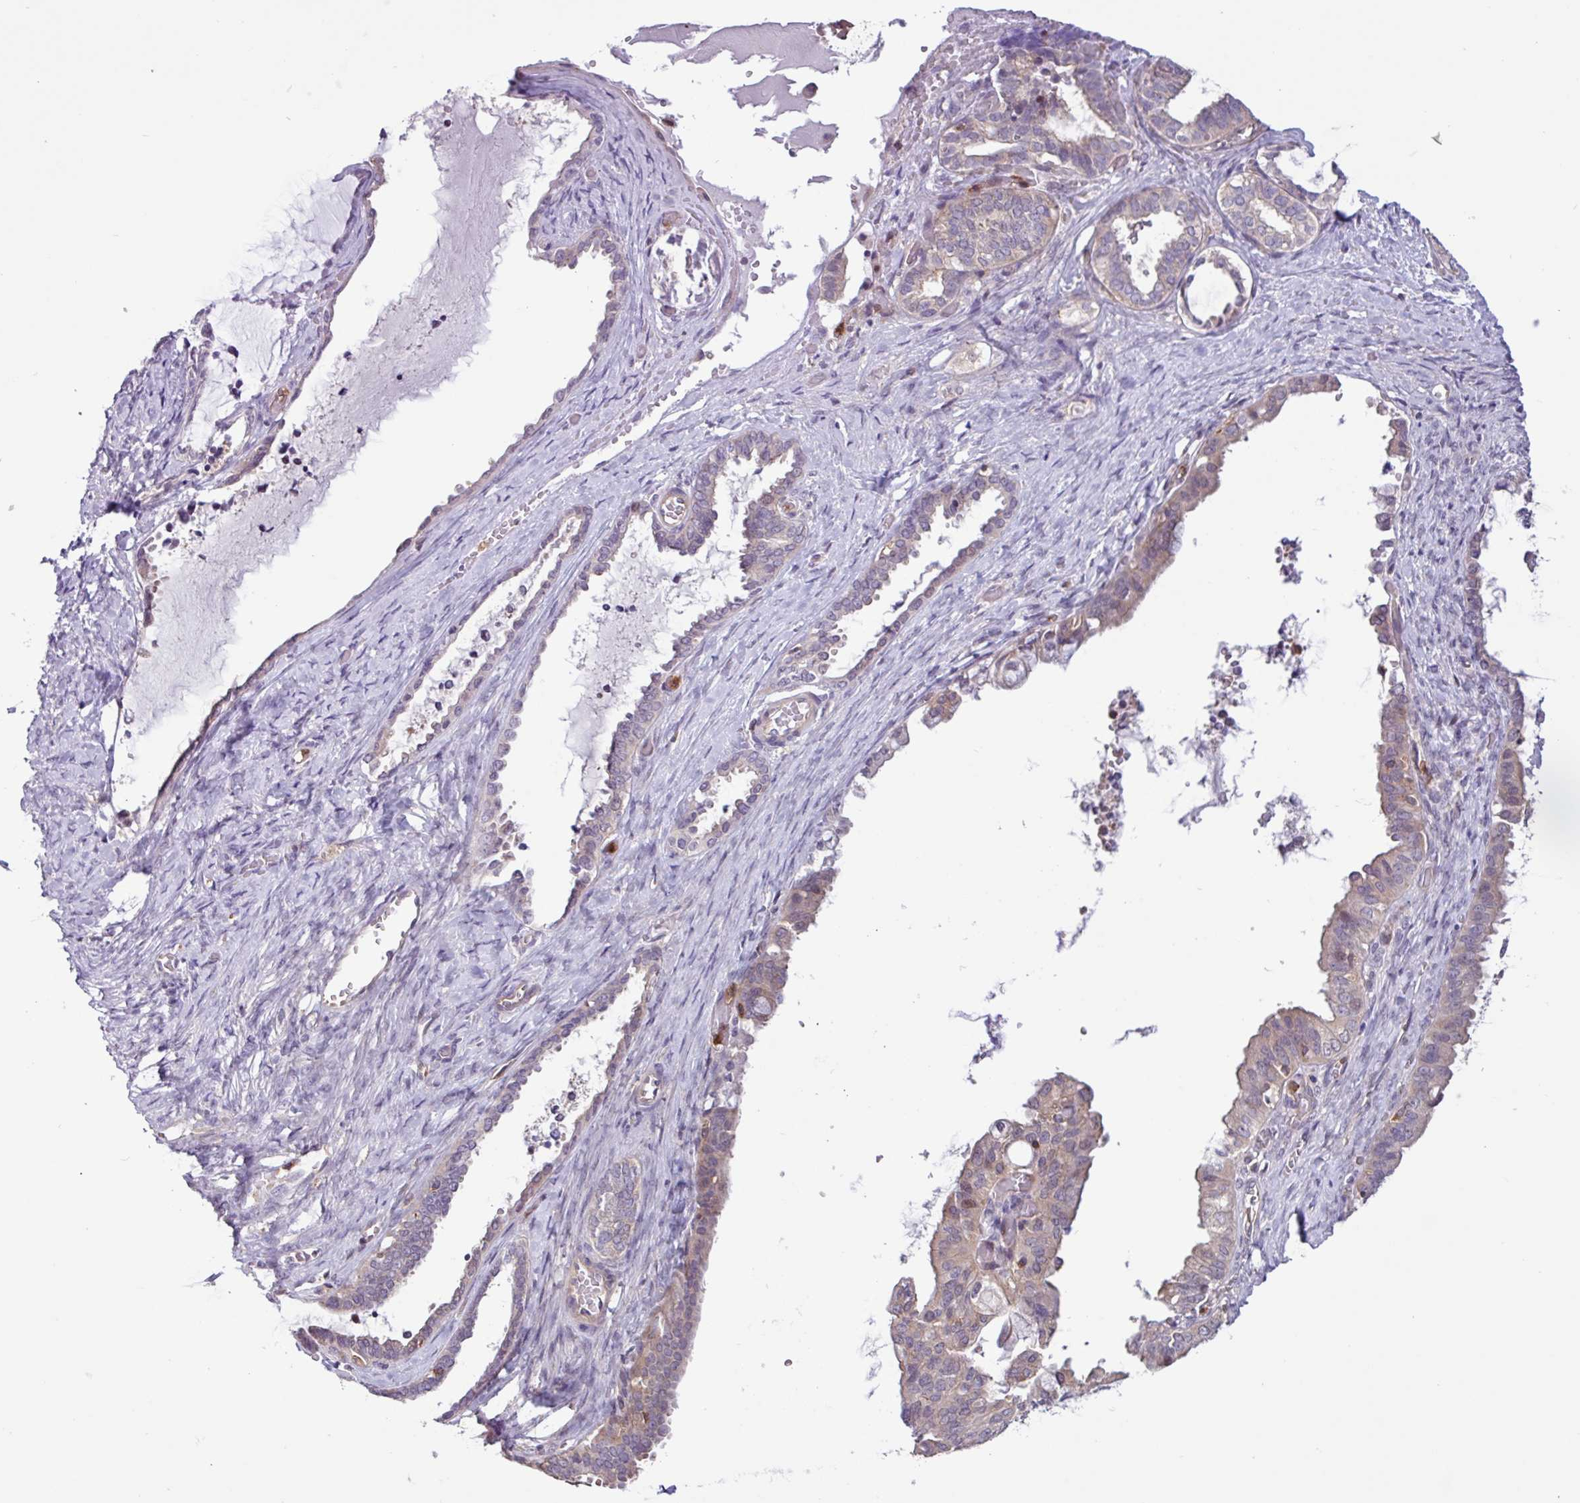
{"staining": {"intensity": "weak", "quantity": "<25%", "location": "cytoplasmic/membranous"}, "tissue": "ovarian cancer", "cell_type": "Tumor cells", "image_type": "cancer", "snomed": [{"axis": "morphology", "description": "Carcinoma, NOS"}, {"axis": "morphology", "description": "Carcinoma, endometroid"}, {"axis": "topography", "description": "Ovary"}], "caption": "A histopathology image of human ovarian cancer is negative for staining in tumor cells.", "gene": "ACTR3", "patient": {"sex": "female", "age": 50}}